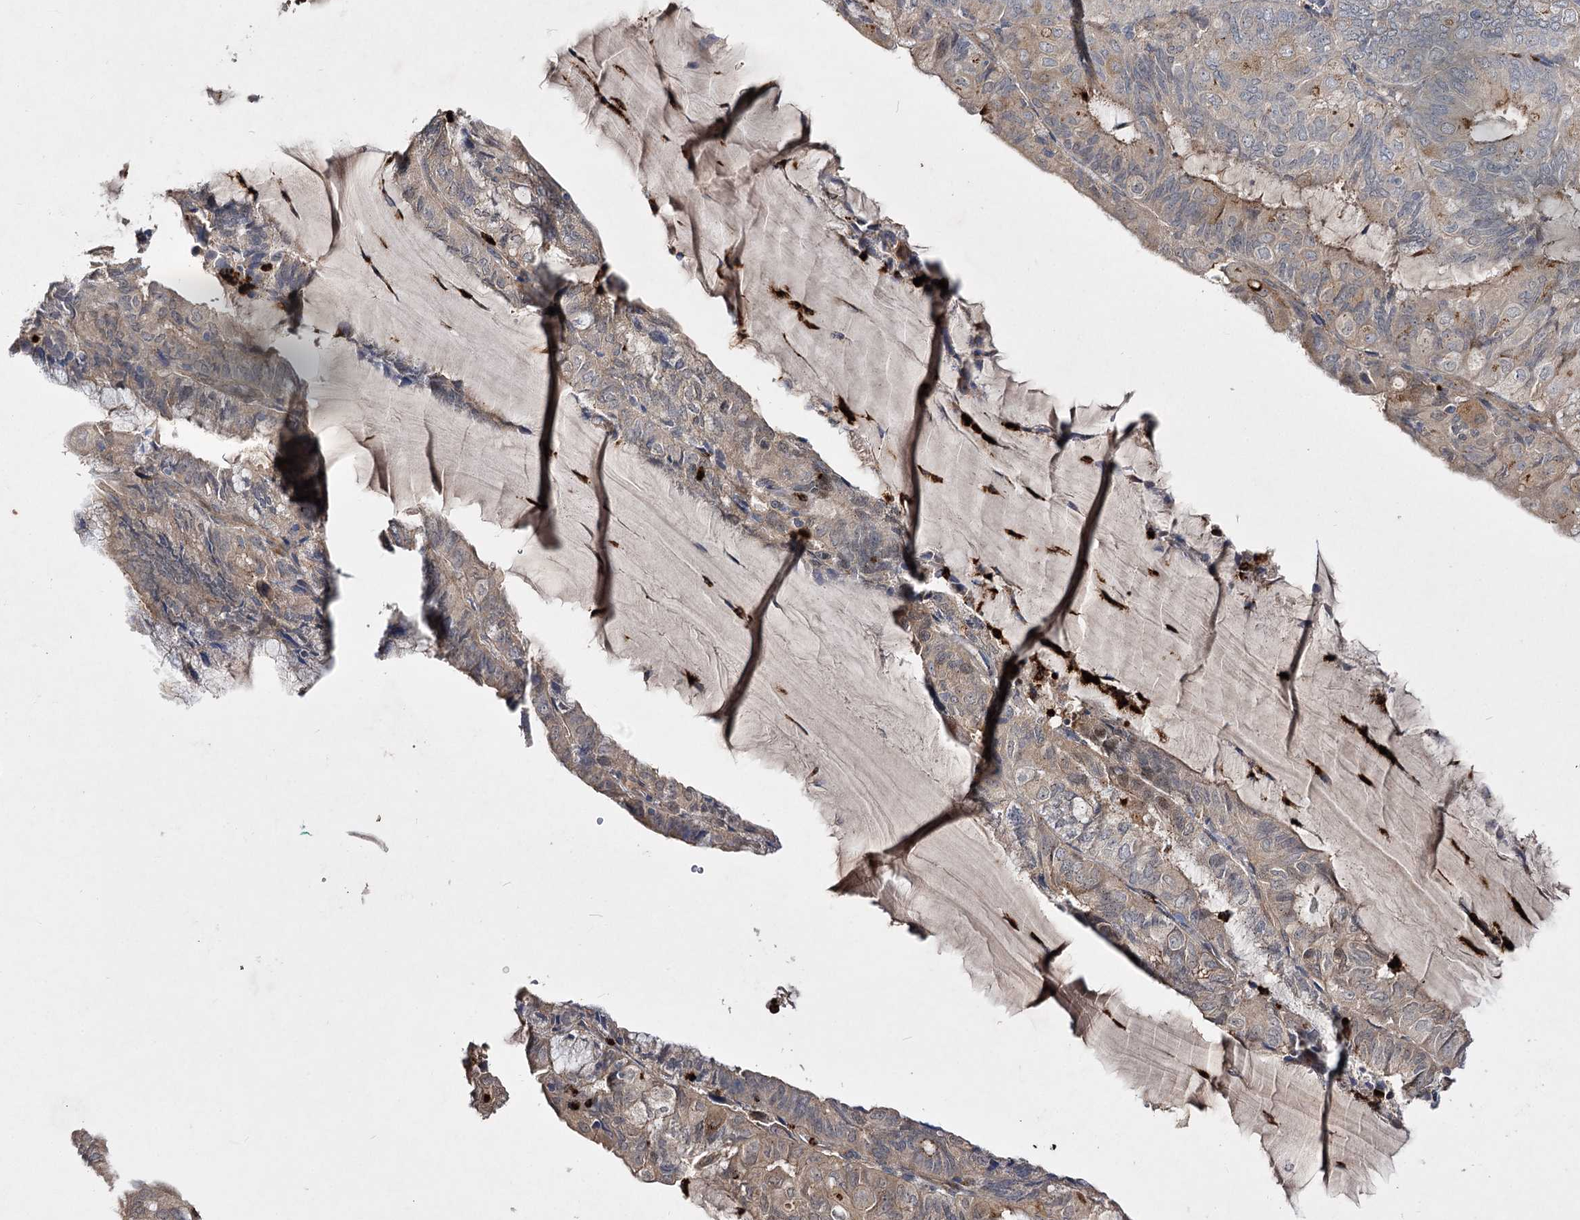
{"staining": {"intensity": "moderate", "quantity": "<25%", "location": "cytoplasmic/membranous"}, "tissue": "endometrial cancer", "cell_type": "Tumor cells", "image_type": "cancer", "snomed": [{"axis": "morphology", "description": "Adenocarcinoma, NOS"}, {"axis": "topography", "description": "Endometrium"}], "caption": "The immunohistochemical stain highlights moderate cytoplasmic/membranous expression in tumor cells of endometrial cancer (adenocarcinoma) tissue.", "gene": "MINDY3", "patient": {"sex": "female", "age": 81}}